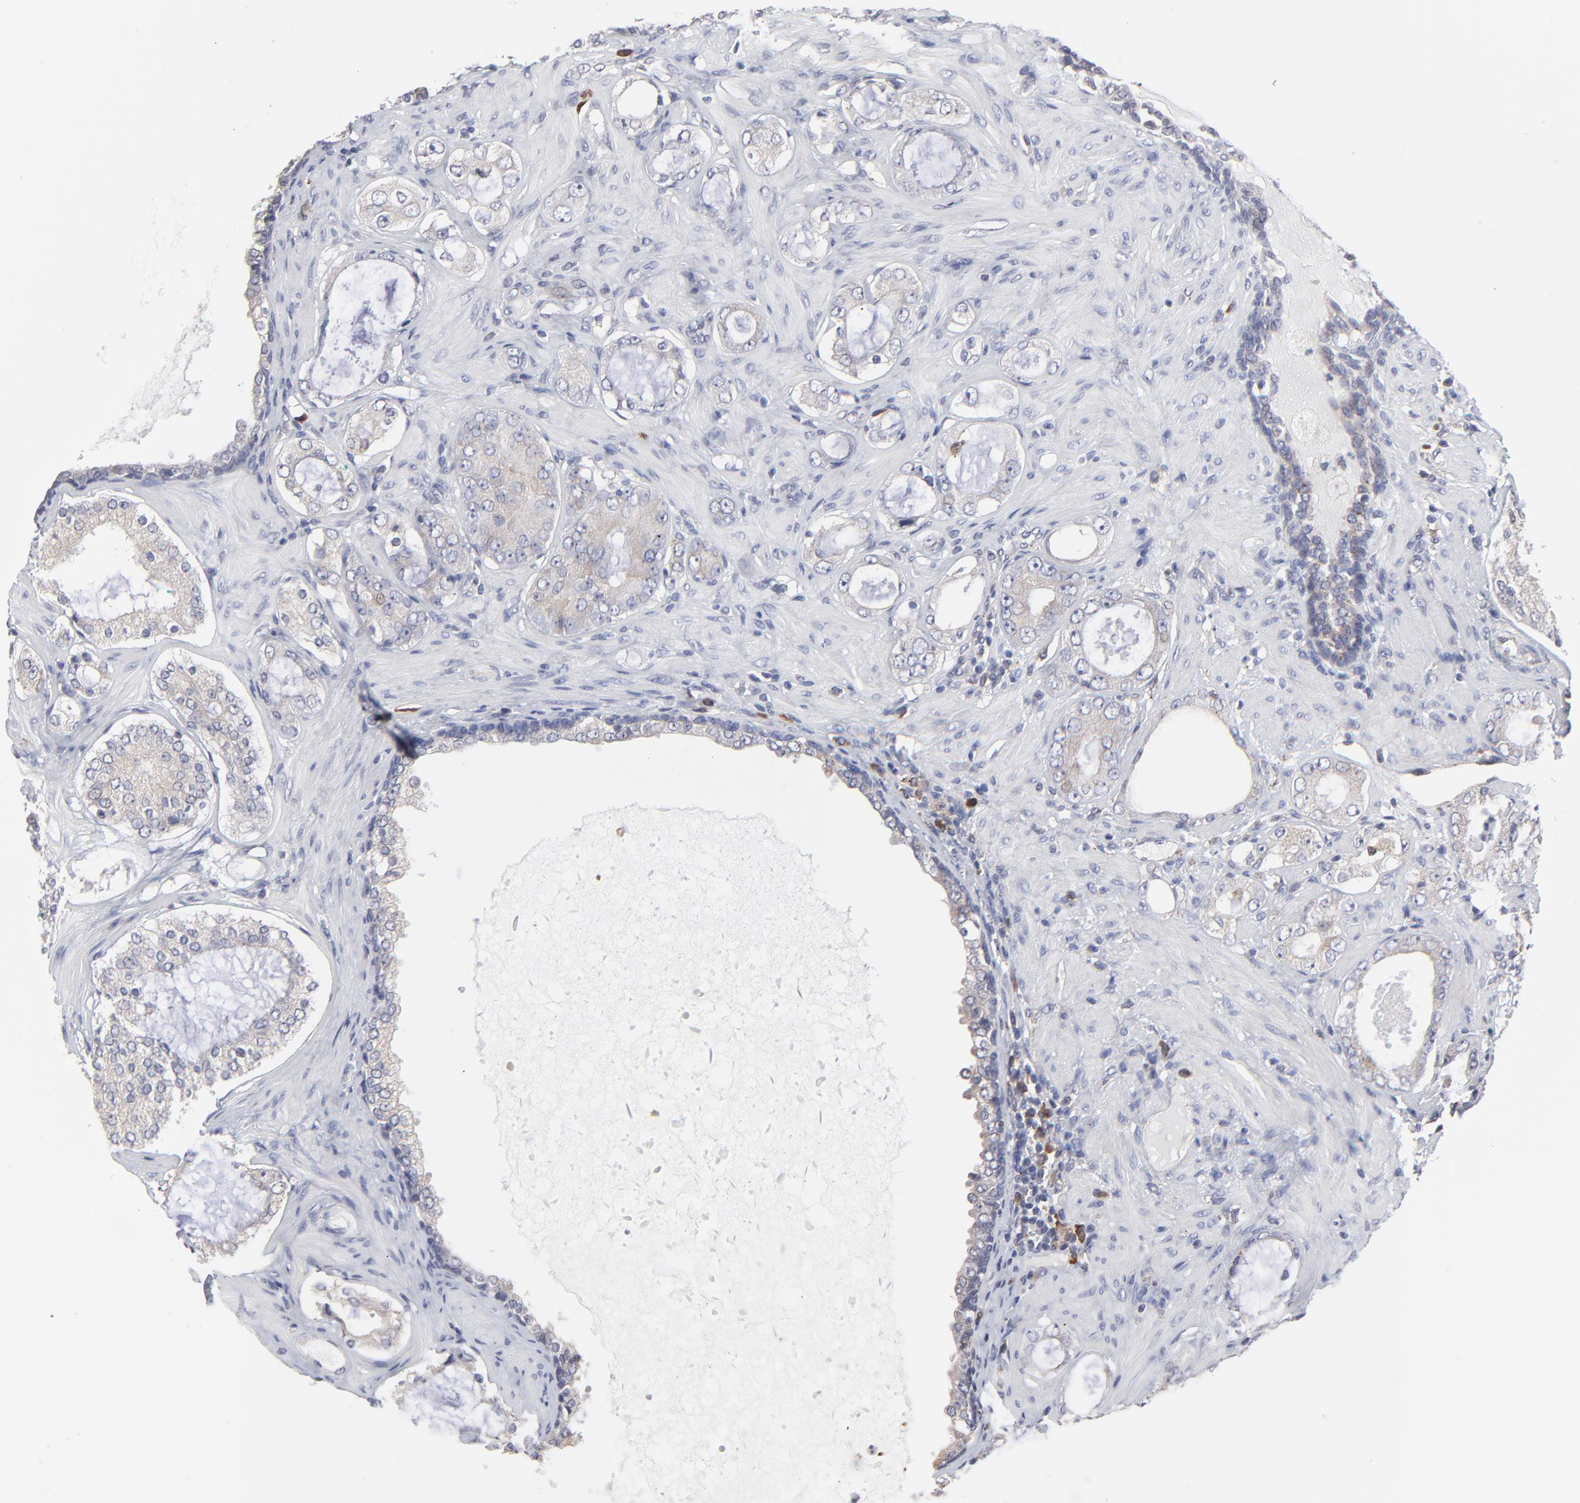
{"staining": {"intensity": "weak", "quantity": ">75%", "location": "cytoplasmic/membranous"}, "tissue": "prostate cancer", "cell_type": "Tumor cells", "image_type": "cancer", "snomed": [{"axis": "morphology", "description": "Adenocarcinoma, Medium grade"}, {"axis": "topography", "description": "Prostate"}], "caption": "Tumor cells display low levels of weak cytoplasmic/membranous positivity in about >75% of cells in human prostate medium-grade adenocarcinoma.", "gene": "TRIM22", "patient": {"sex": "male", "age": 73}}